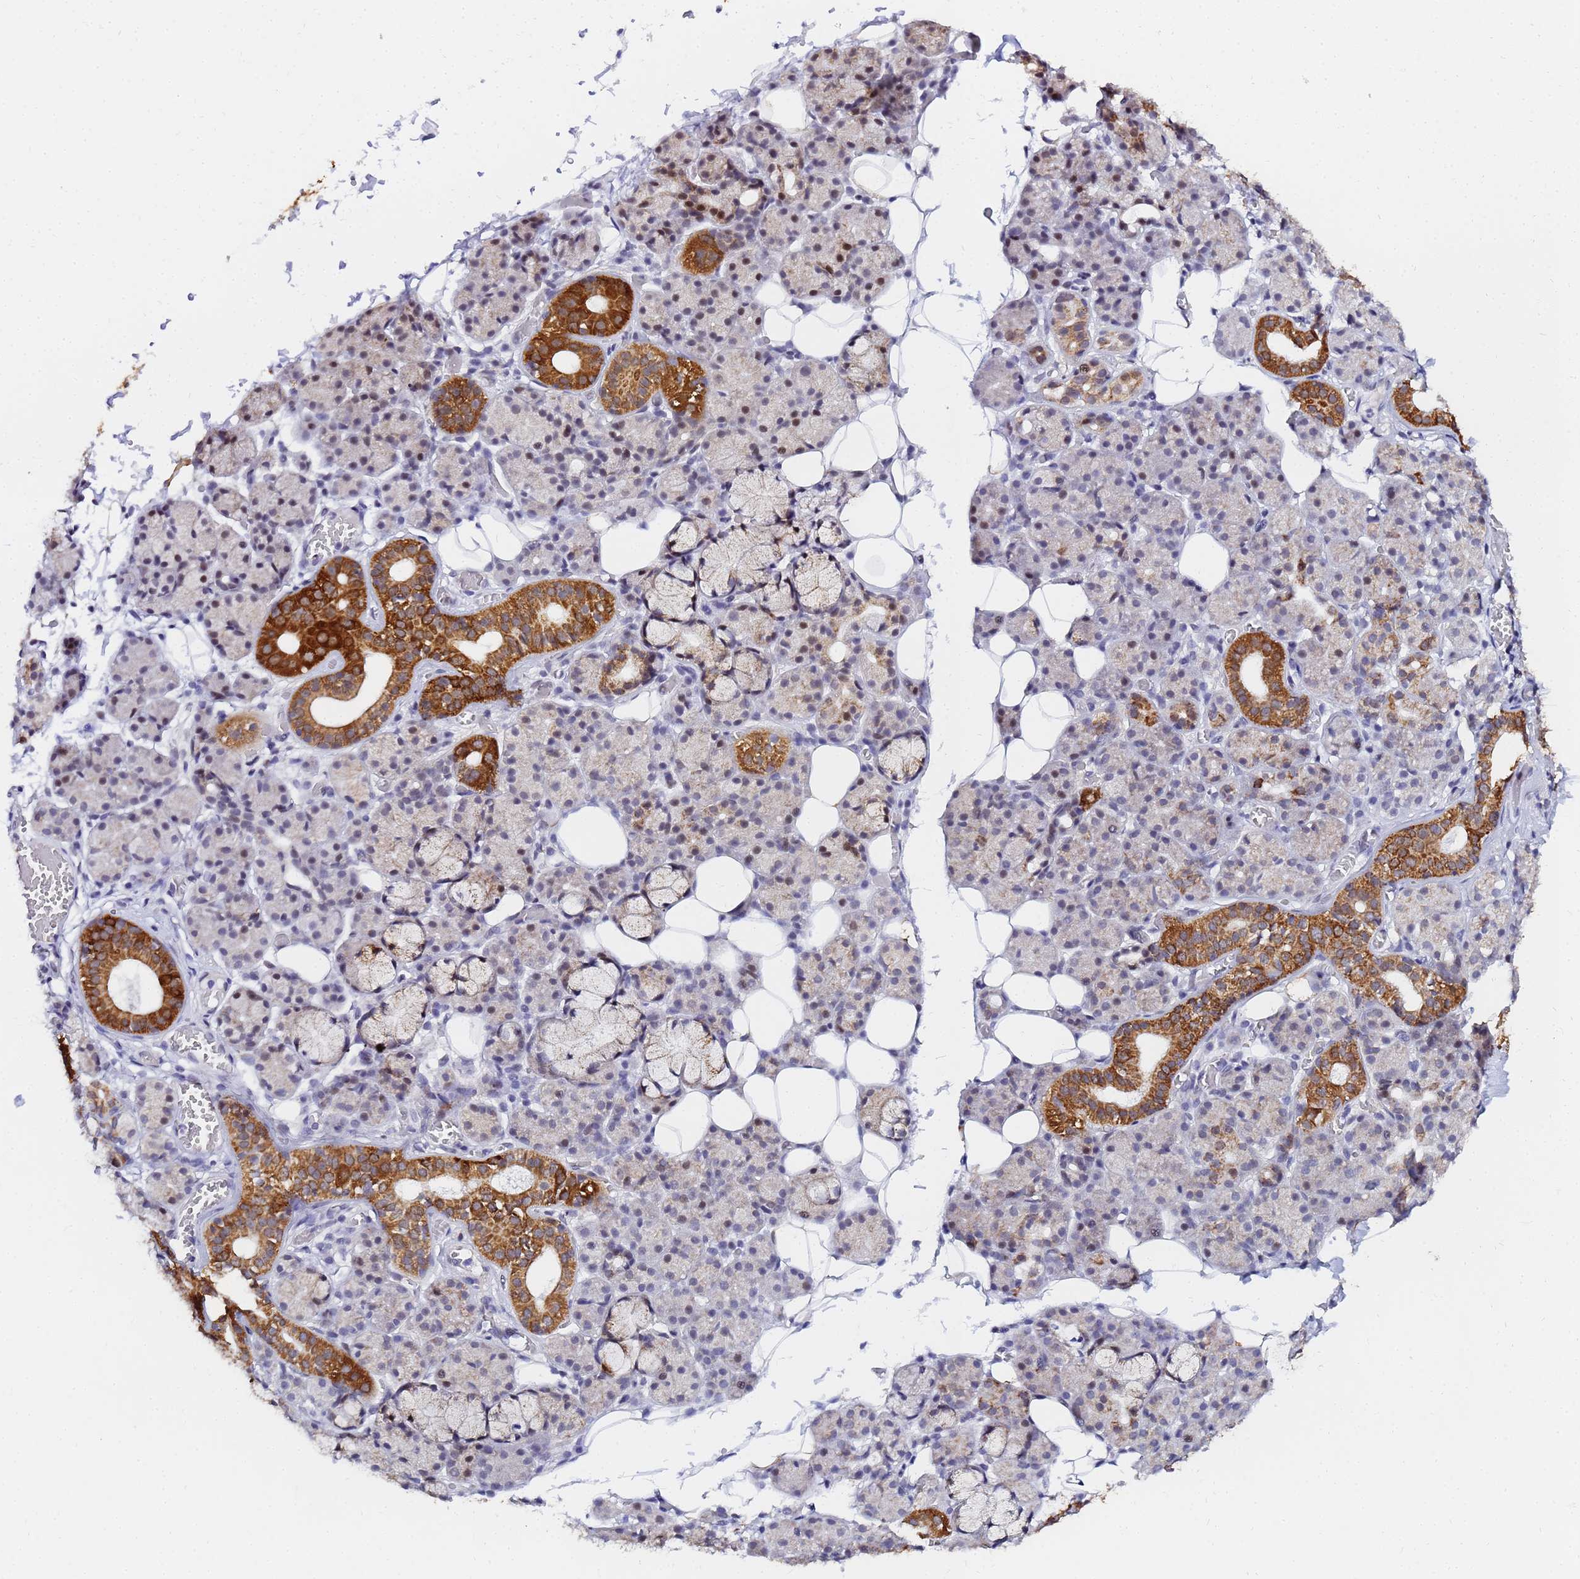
{"staining": {"intensity": "strong", "quantity": "<25%", "location": "cytoplasmic/membranous"}, "tissue": "salivary gland", "cell_type": "Glandular cells", "image_type": "normal", "snomed": [{"axis": "morphology", "description": "Normal tissue, NOS"}, {"axis": "topography", "description": "Salivary gland"}], "caption": "The histopathology image exhibits staining of unremarkable salivary gland, revealing strong cytoplasmic/membranous protein expression (brown color) within glandular cells.", "gene": "CKMT1A", "patient": {"sex": "male", "age": 63}}